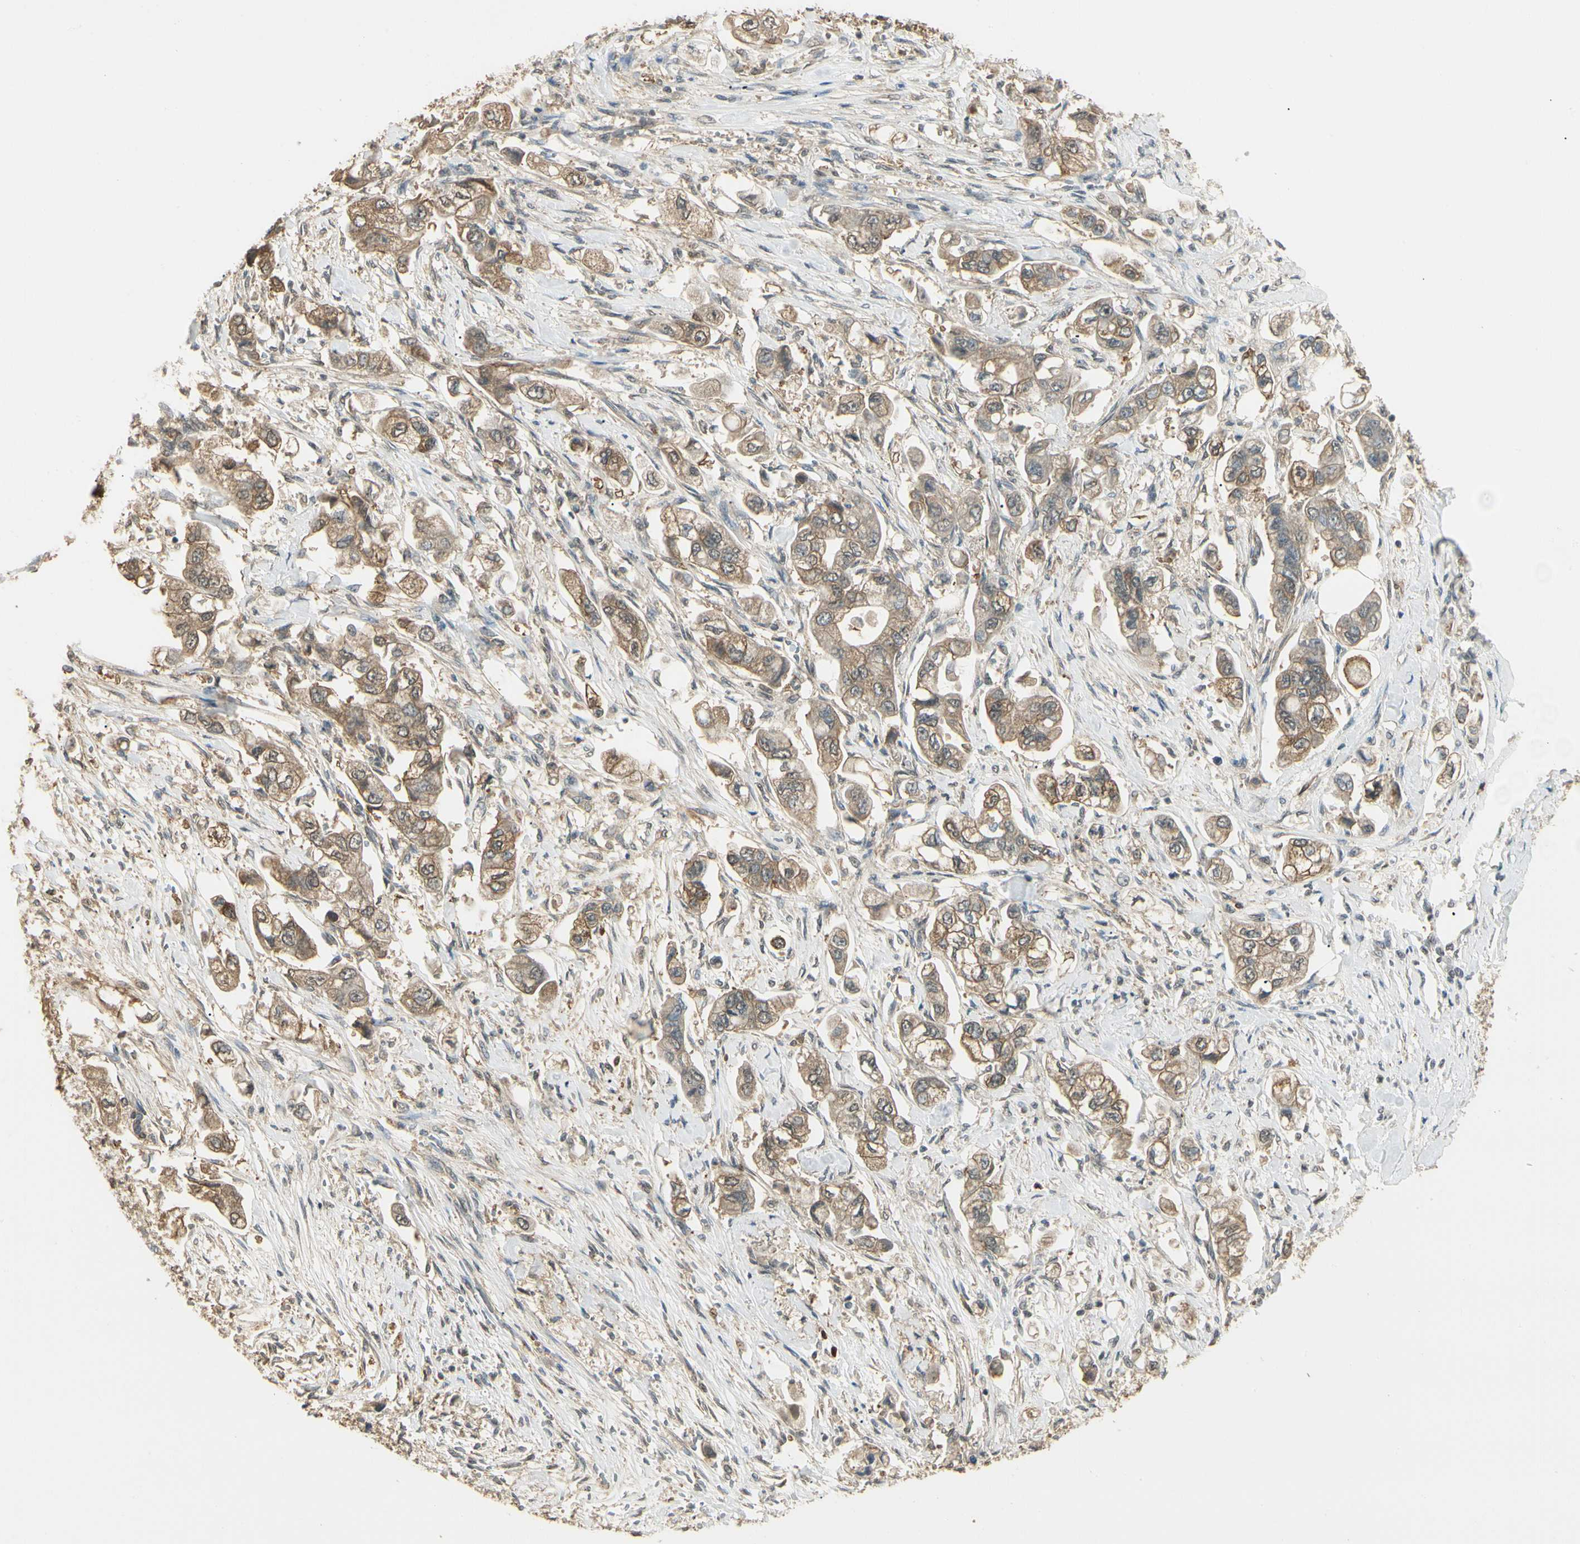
{"staining": {"intensity": "moderate", "quantity": ">75%", "location": "cytoplasmic/membranous"}, "tissue": "stomach cancer", "cell_type": "Tumor cells", "image_type": "cancer", "snomed": [{"axis": "morphology", "description": "Adenocarcinoma, NOS"}, {"axis": "topography", "description": "Stomach"}], "caption": "DAB (3,3'-diaminobenzidine) immunohistochemical staining of human stomach cancer demonstrates moderate cytoplasmic/membranous protein positivity in about >75% of tumor cells. (DAB (3,3'-diaminobenzidine) IHC, brown staining for protein, blue staining for nuclei).", "gene": "SGCA", "patient": {"sex": "male", "age": 62}}